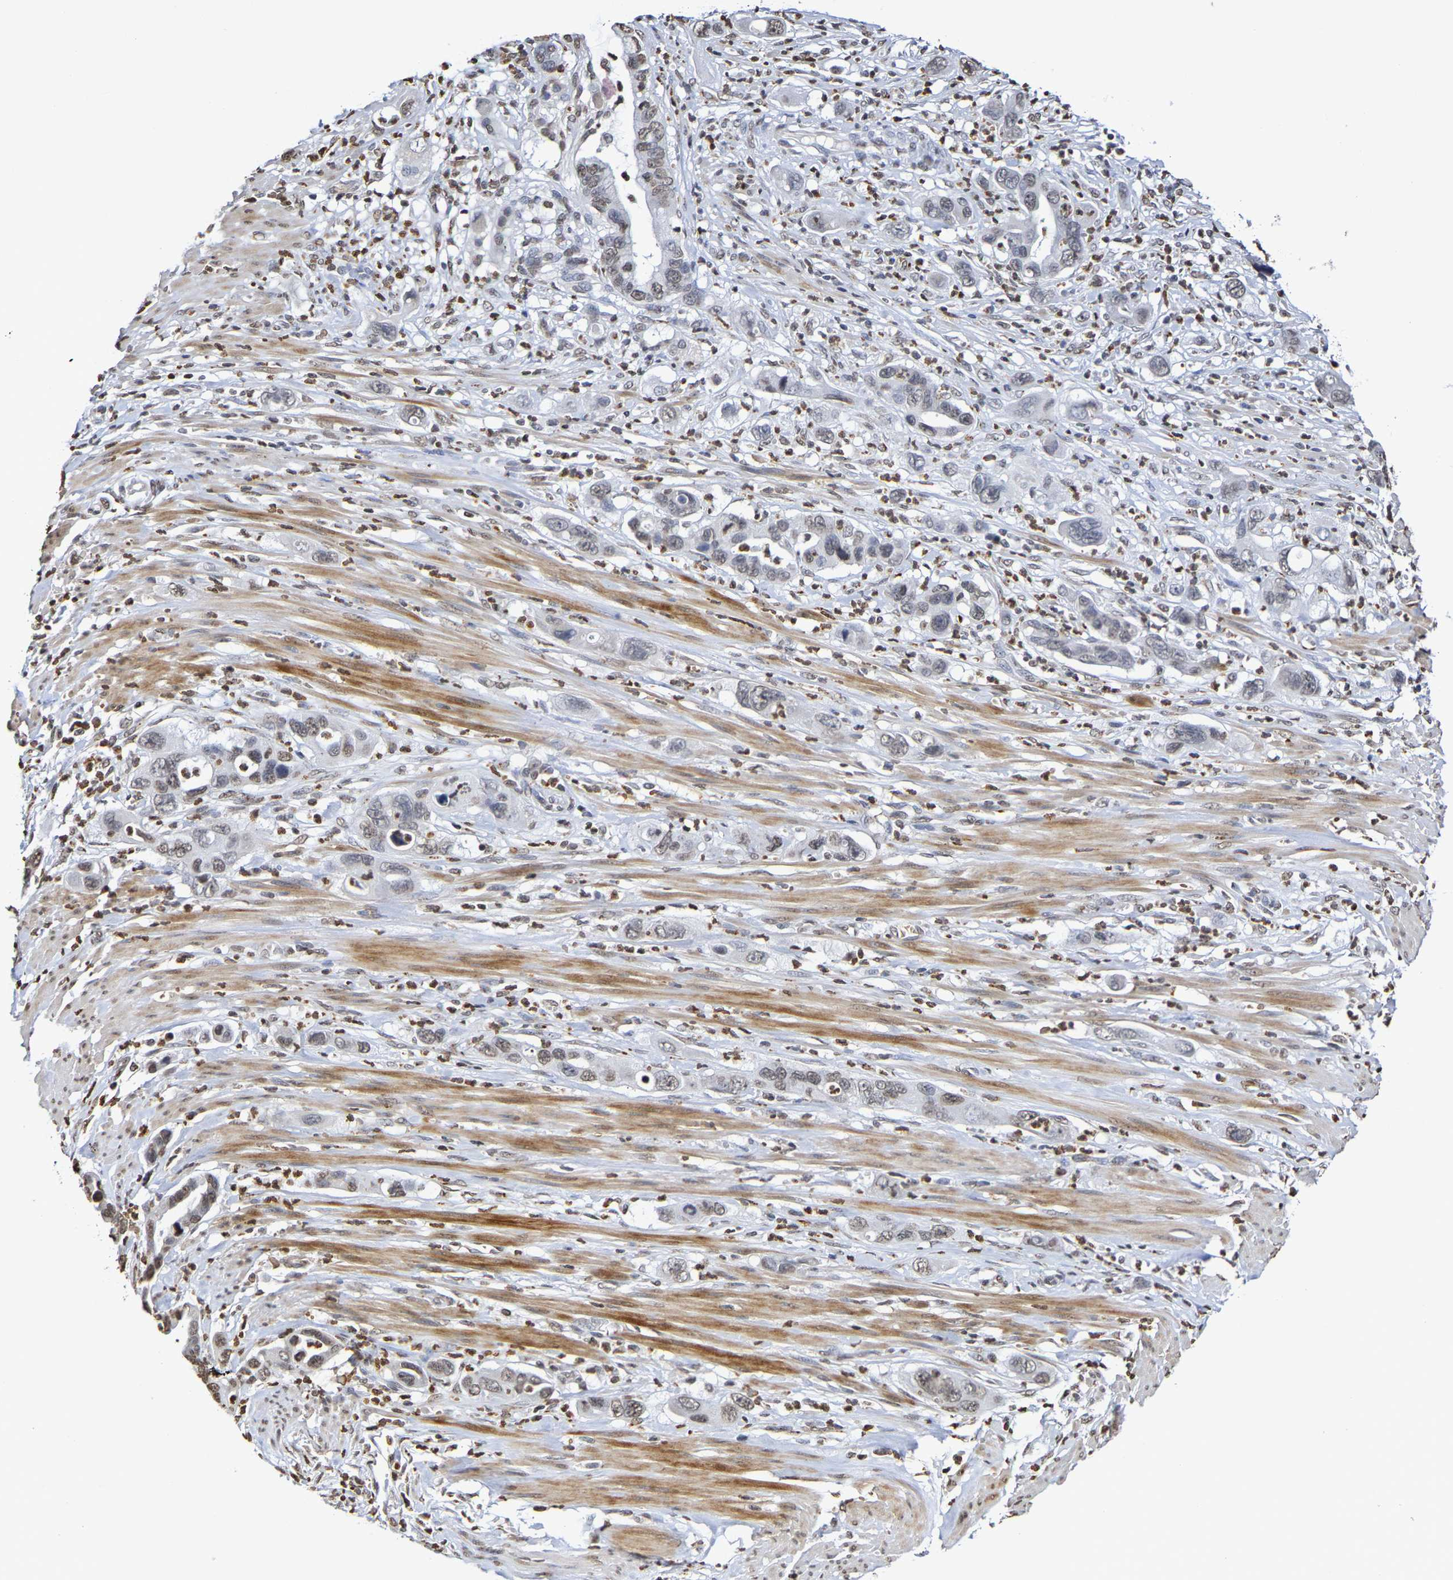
{"staining": {"intensity": "weak", "quantity": "25%-75%", "location": "nuclear"}, "tissue": "pancreatic cancer", "cell_type": "Tumor cells", "image_type": "cancer", "snomed": [{"axis": "morphology", "description": "Adenocarcinoma, NOS"}, {"axis": "topography", "description": "Pancreas"}], "caption": "Weak nuclear expression is present in approximately 25%-75% of tumor cells in adenocarcinoma (pancreatic).", "gene": "ATF4", "patient": {"sex": "female", "age": 71}}